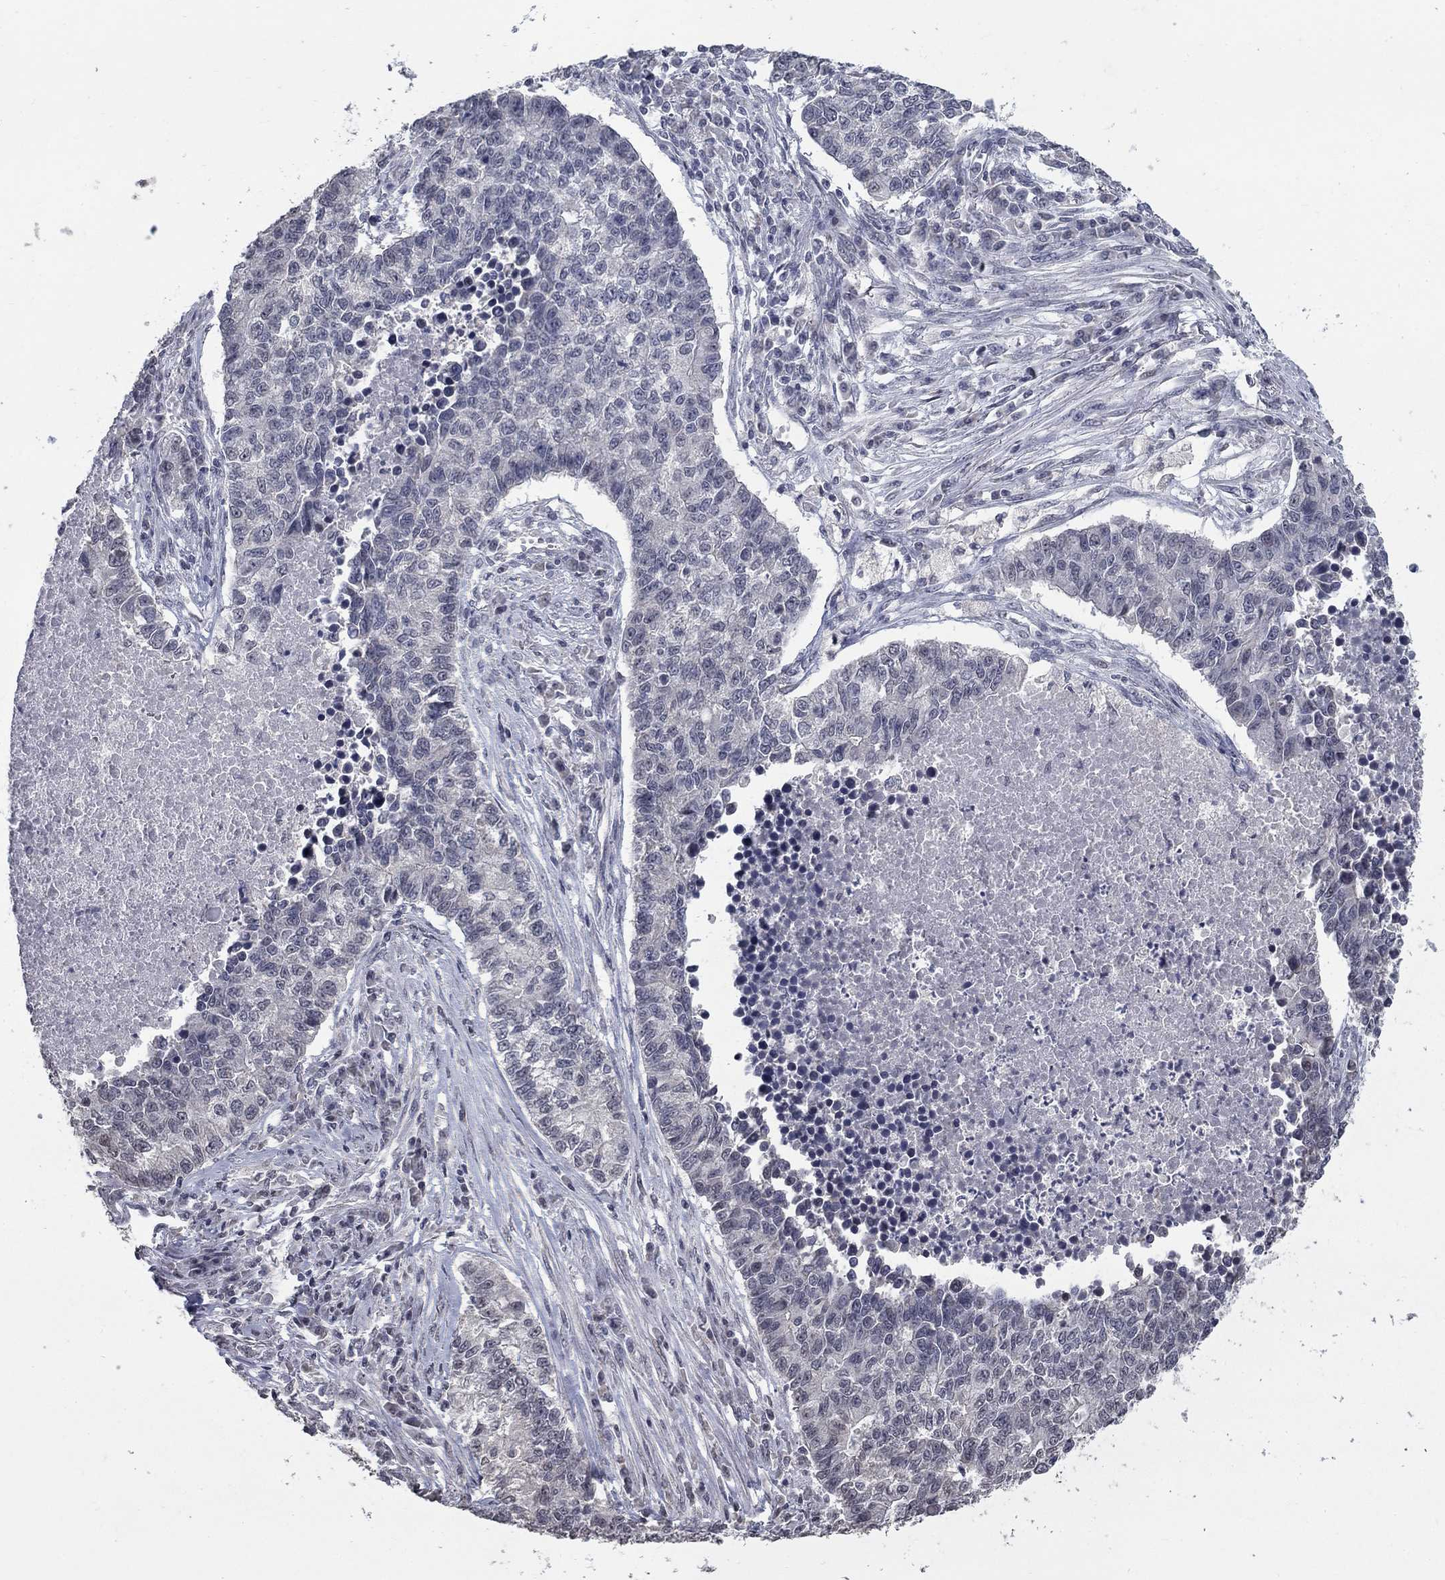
{"staining": {"intensity": "negative", "quantity": "none", "location": "none"}, "tissue": "lung cancer", "cell_type": "Tumor cells", "image_type": "cancer", "snomed": [{"axis": "morphology", "description": "Adenocarcinoma, NOS"}, {"axis": "topography", "description": "Lung"}], "caption": "This is an immunohistochemistry (IHC) image of human lung cancer. There is no positivity in tumor cells.", "gene": "SPATA33", "patient": {"sex": "male", "age": 57}}